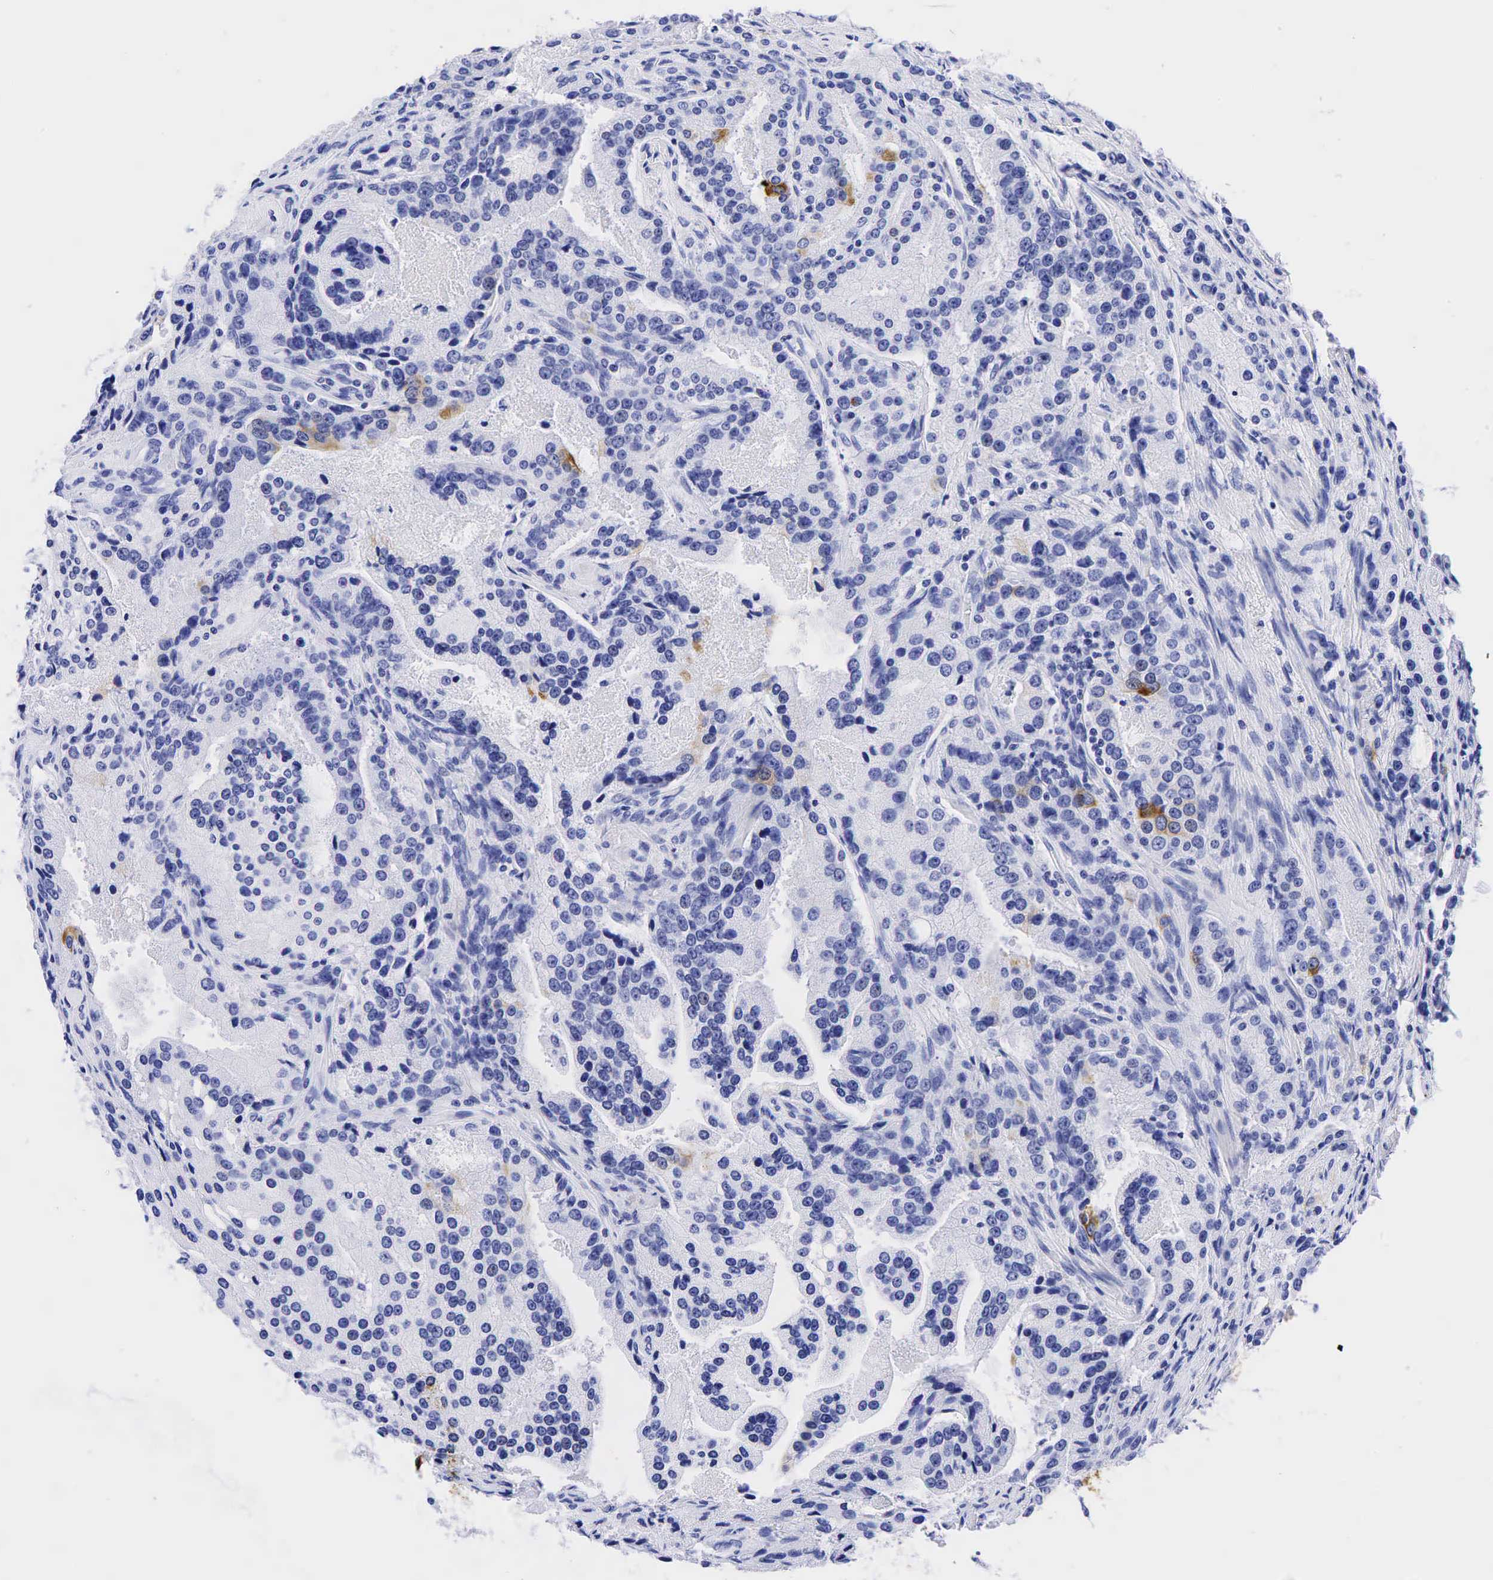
{"staining": {"intensity": "strong", "quantity": "<25%", "location": "cytoplasmic/membranous"}, "tissue": "prostate cancer", "cell_type": "Tumor cells", "image_type": "cancer", "snomed": [{"axis": "morphology", "description": "Adenocarcinoma, Medium grade"}, {"axis": "topography", "description": "Prostate"}], "caption": "Protein expression analysis of prostate medium-grade adenocarcinoma exhibits strong cytoplasmic/membranous expression in approximately <25% of tumor cells.", "gene": "KRT7", "patient": {"sex": "male", "age": 72}}